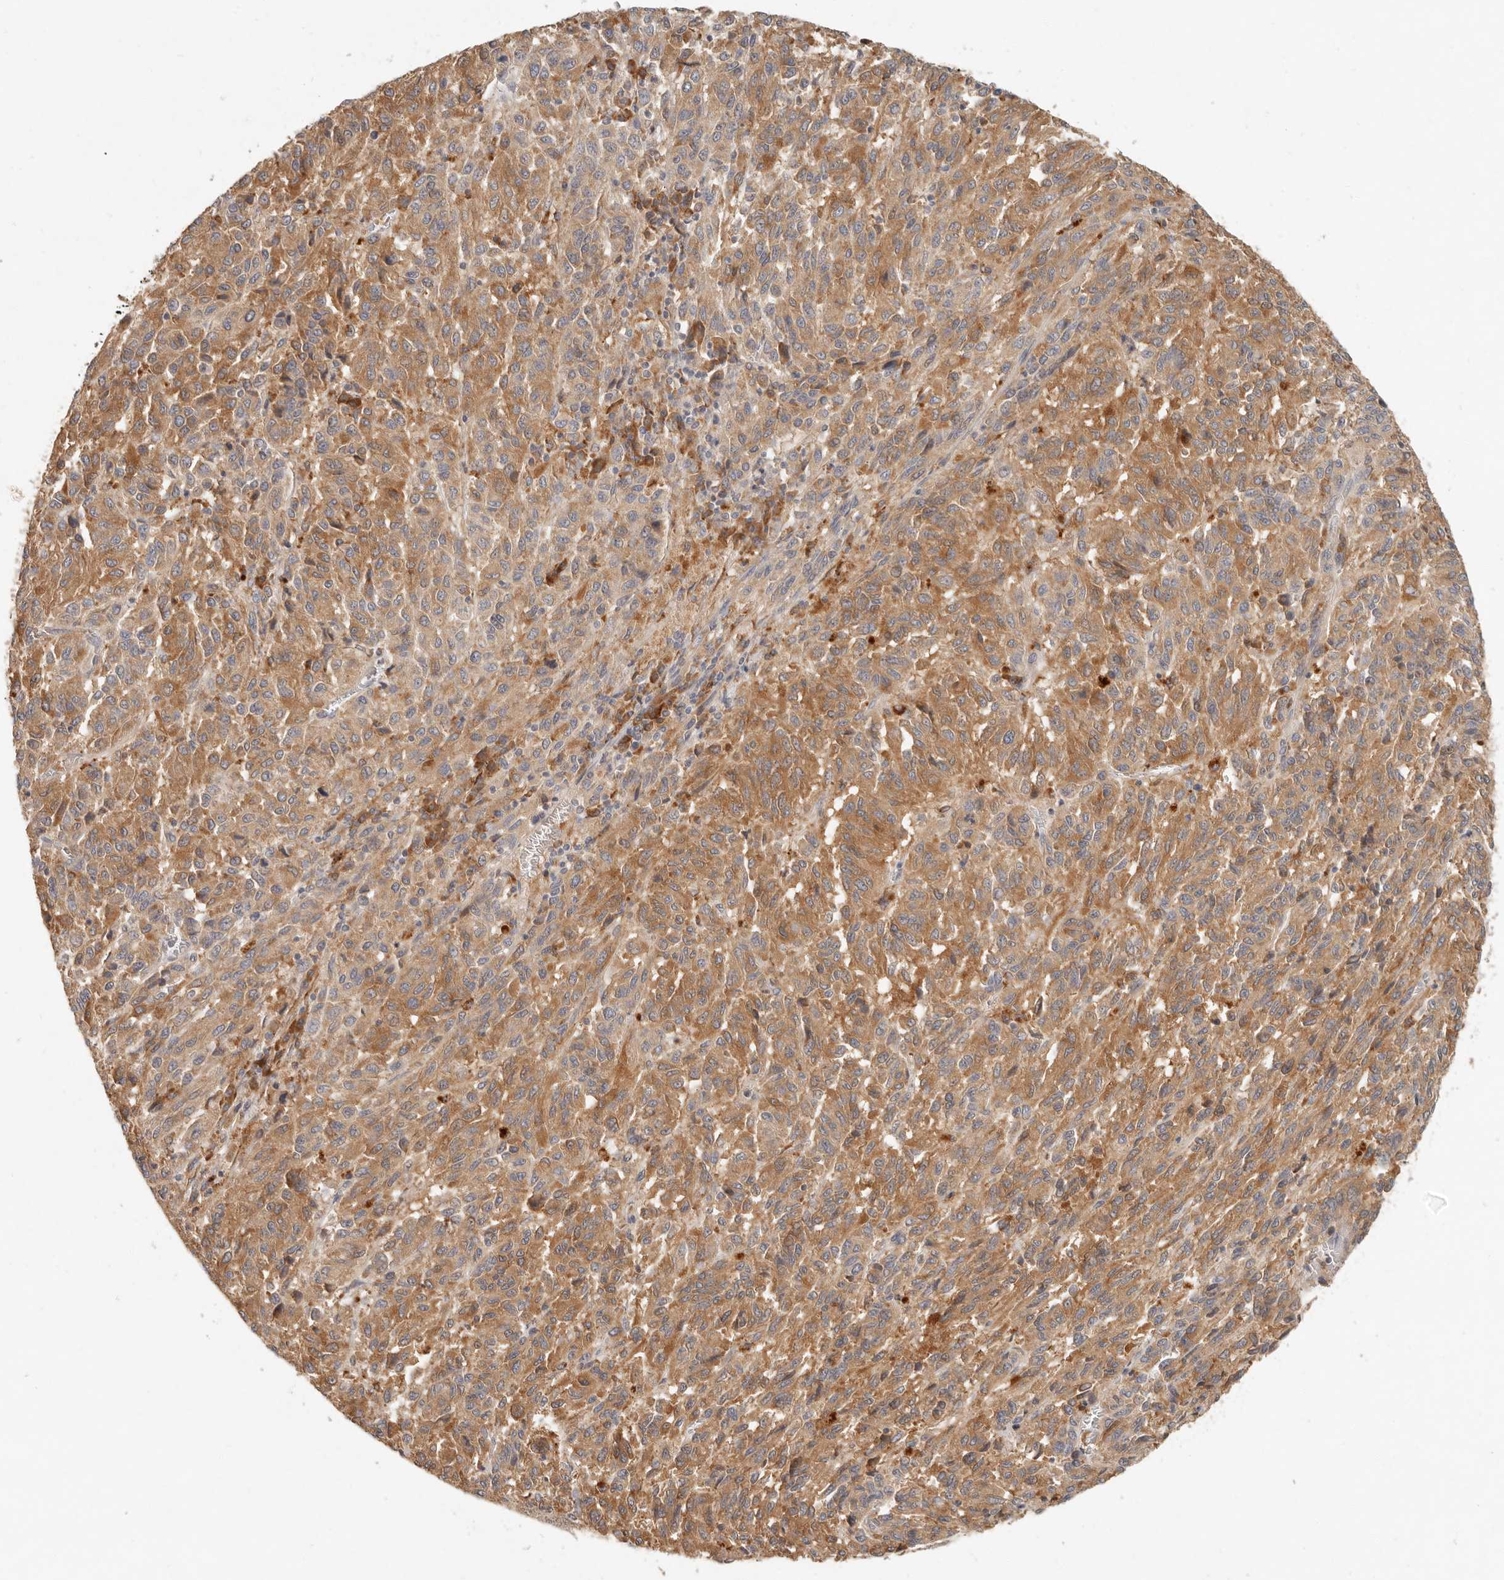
{"staining": {"intensity": "moderate", "quantity": ">75%", "location": "cytoplasmic/membranous"}, "tissue": "melanoma", "cell_type": "Tumor cells", "image_type": "cancer", "snomed": [{"axis": "morphology", "description": "Malignant melanoma, Metastatic site"}, {"axis": "topography", "description": "Lung"}], "caption": "Tumor cells exhibit moderate cytoplasmic/membranous staining in about >75% of cells in melanoma.", "gene": "ARHGEF10L", "patient": {"sex": "male", "age": 64}}